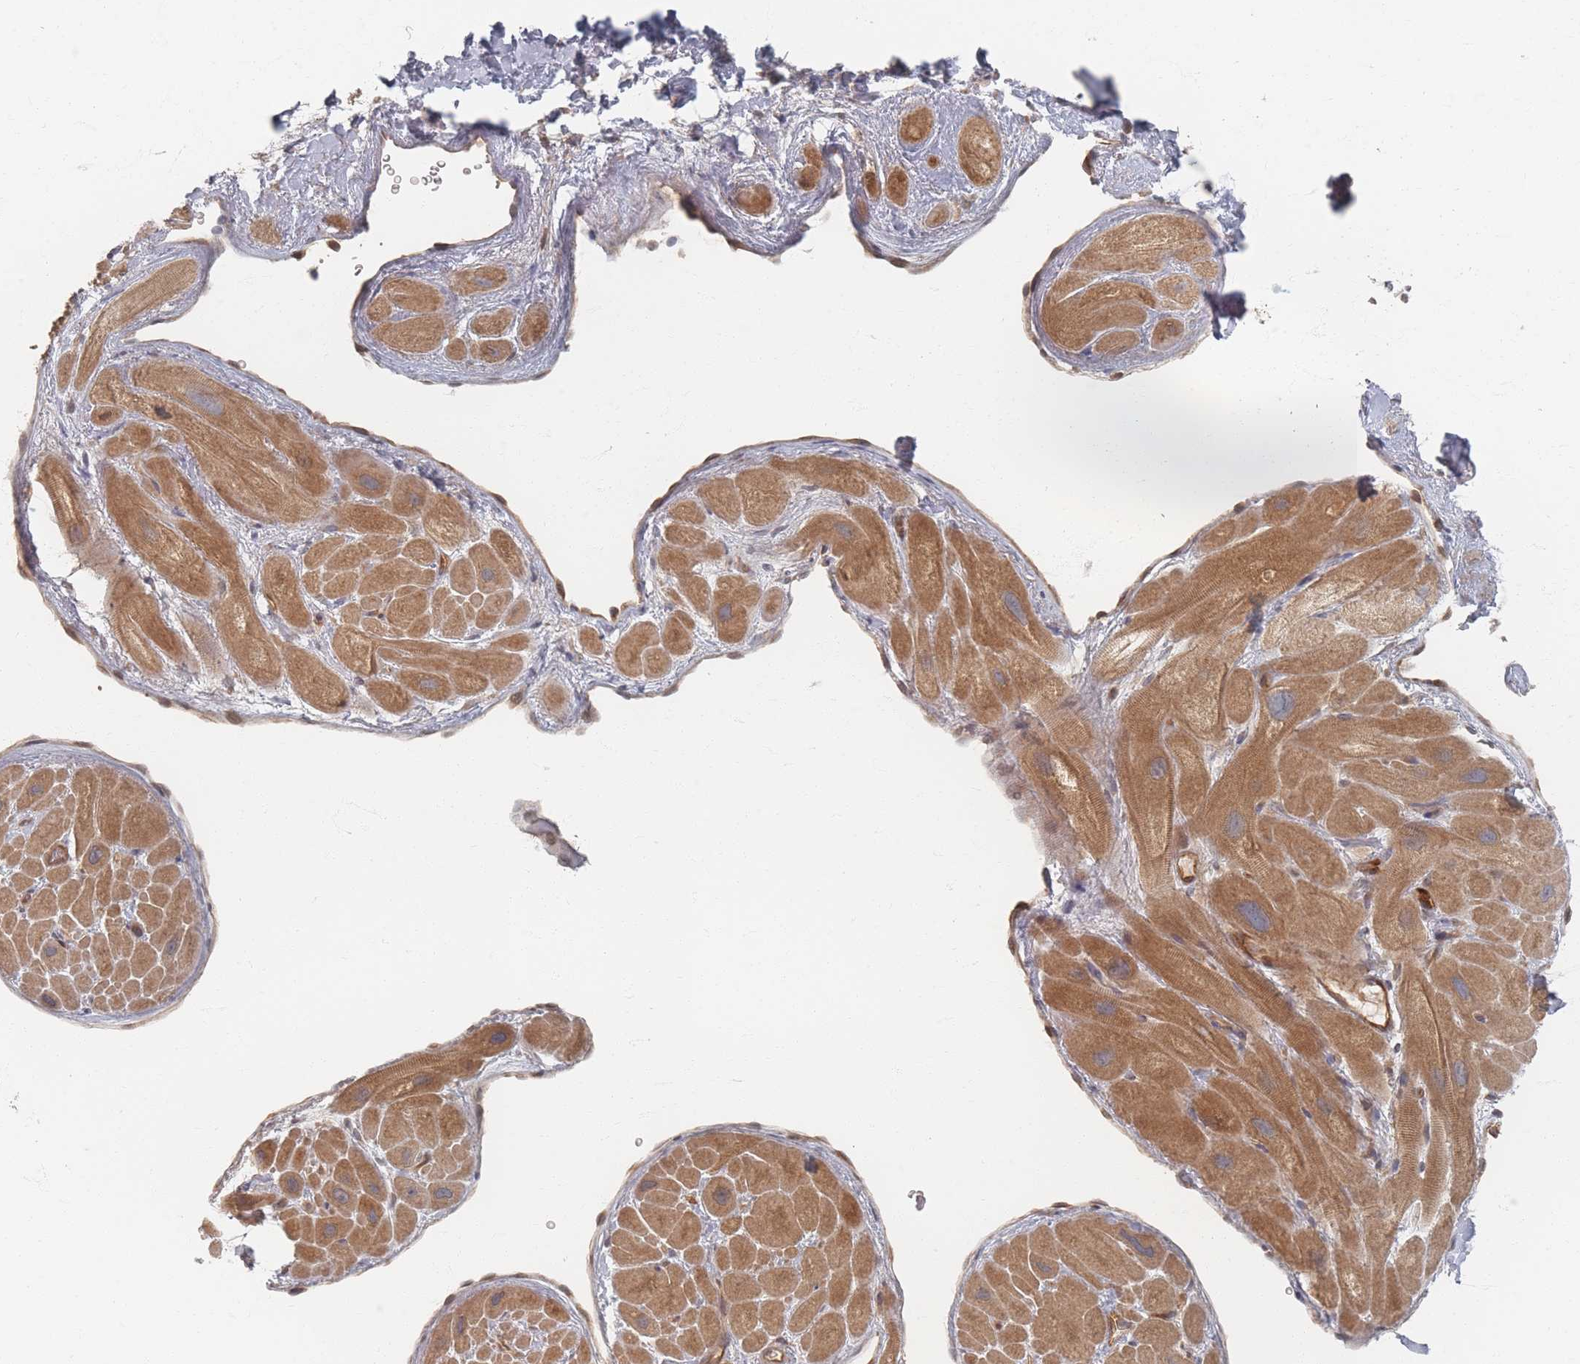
{"staining": {"intensity": "moderate", "quantity": ">75%", "location": "cytoplasmic/membranous,nuclear"}, "tissue": "heart muscle", "cell_type": "Cardiomyocytes", "image_type": "normal", "snomed": [{"axis": "morphology", "description": "Normal tissue, NOS"}, {"axis": "topography", "description": "Heart"}], "caption": "Cardiomyocytes show medium levels of moderate cytoplasmic/membranous,nuclear positivity in about >75% of cells in unremarkable human heart muscle. Using DAB (brown) and hematoxylin (blue) stains, captured at high magnification using brightfield microscopy.", "gene": "PSMD9", "patient": {"sex": "male", "age": 49}}